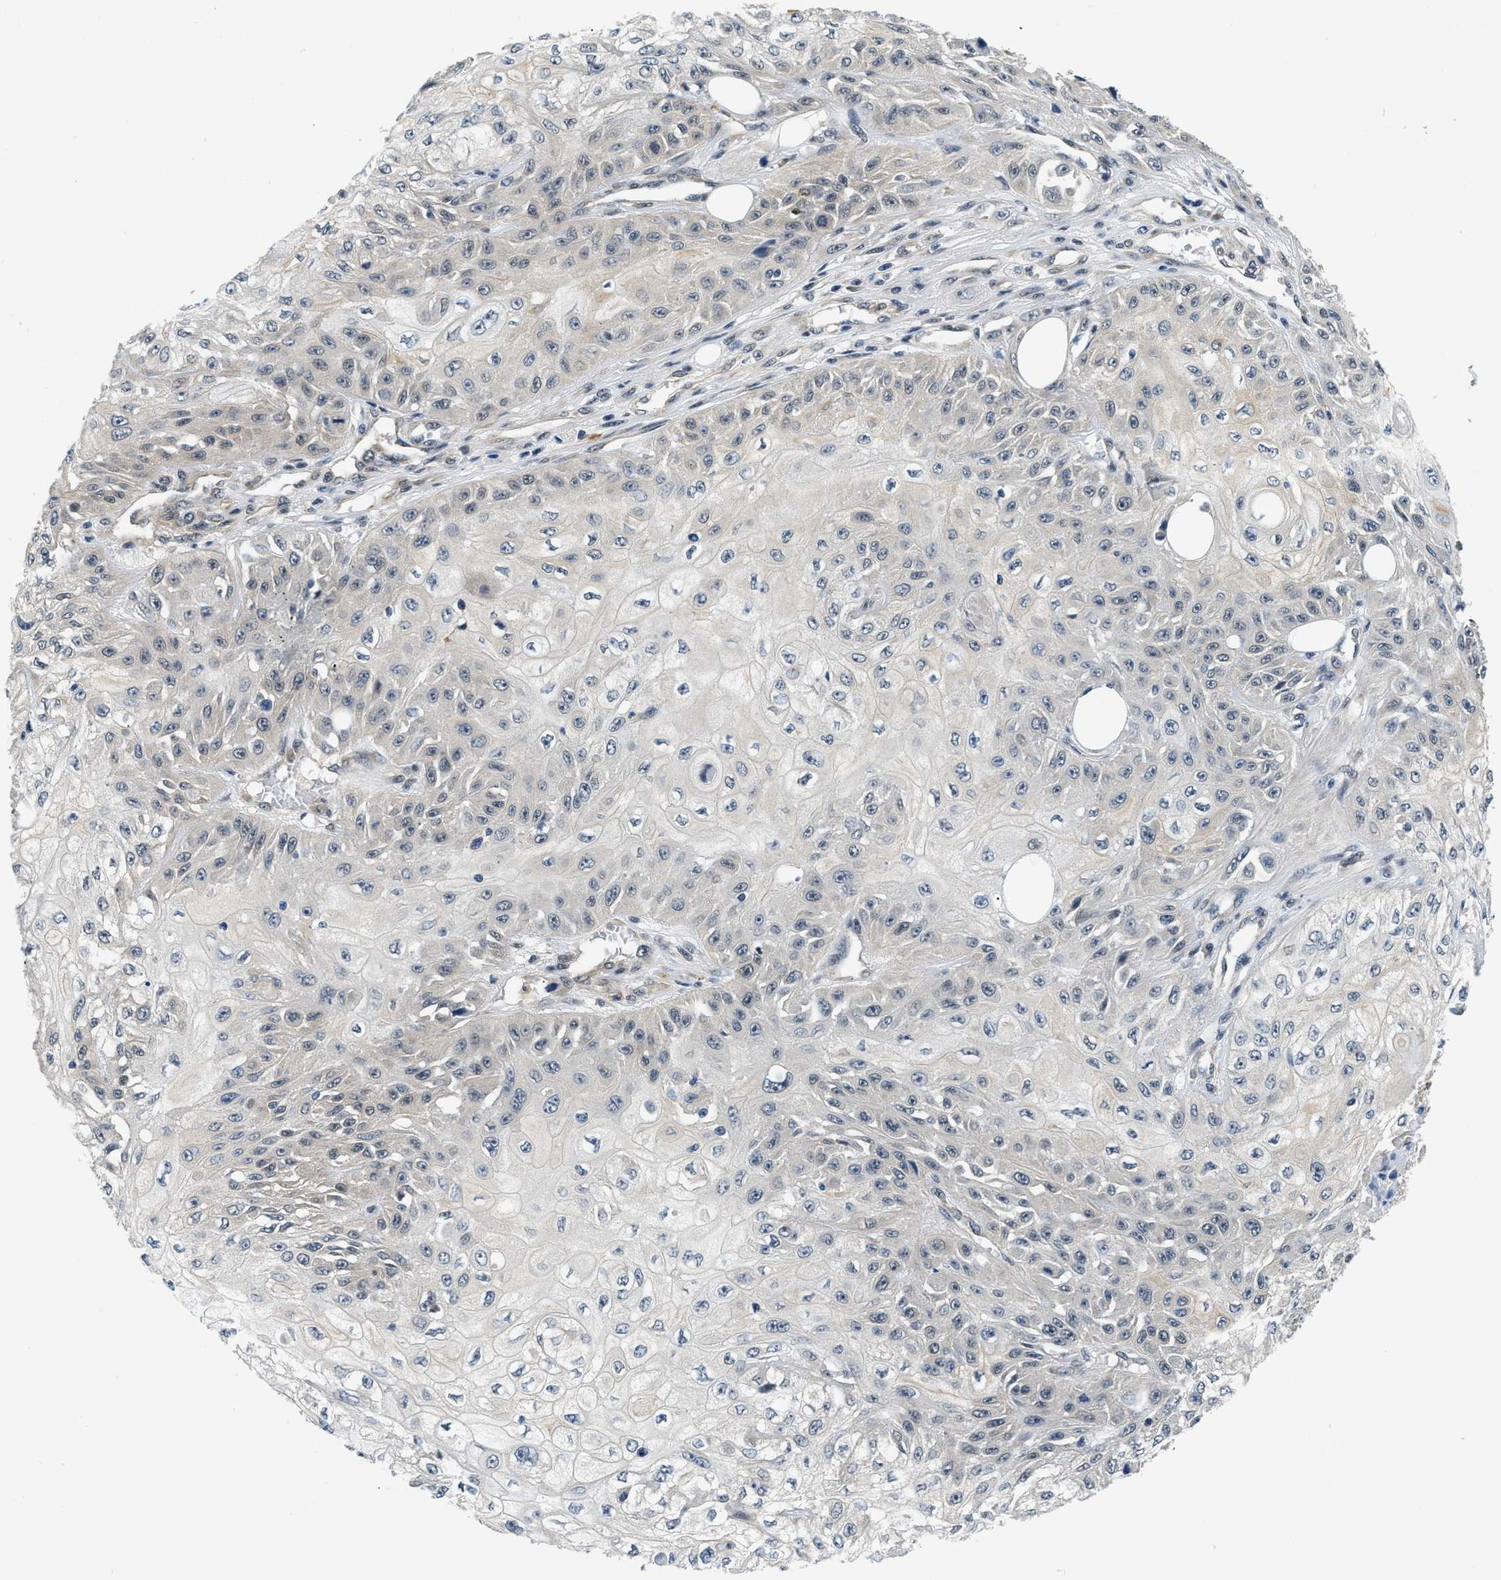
{"staining": {"intensity": "negative", "quantity": "none", "location": "none"}, "tissue": "skin cancer", "cell_type": "Tumor cells", "image_type": "cancer", "snomed": [{"axis": "morphology", "description": "Squamous cell carcinoma, NOS"}, {"axis": "morphology", "description": "Squamous cell carcinoma, metastatic, NOS"}, {"axis": "topography", "description": "Skin"}, {"axis": "topography", "description": "Lymph node"}], "caption": "DAB immunohistochemical staining of squamous cell carcinoma (skin) displays no significant expression in tumor cells. (Stains: DAB (3,3'-diaminobenzidine) immunohistochemistry with hematoxylin counter stain, Microscopy: brightfield microscopy at high magnification).", "gene": "SMAD4", "patient": {"sex": "male", "age": 75}}